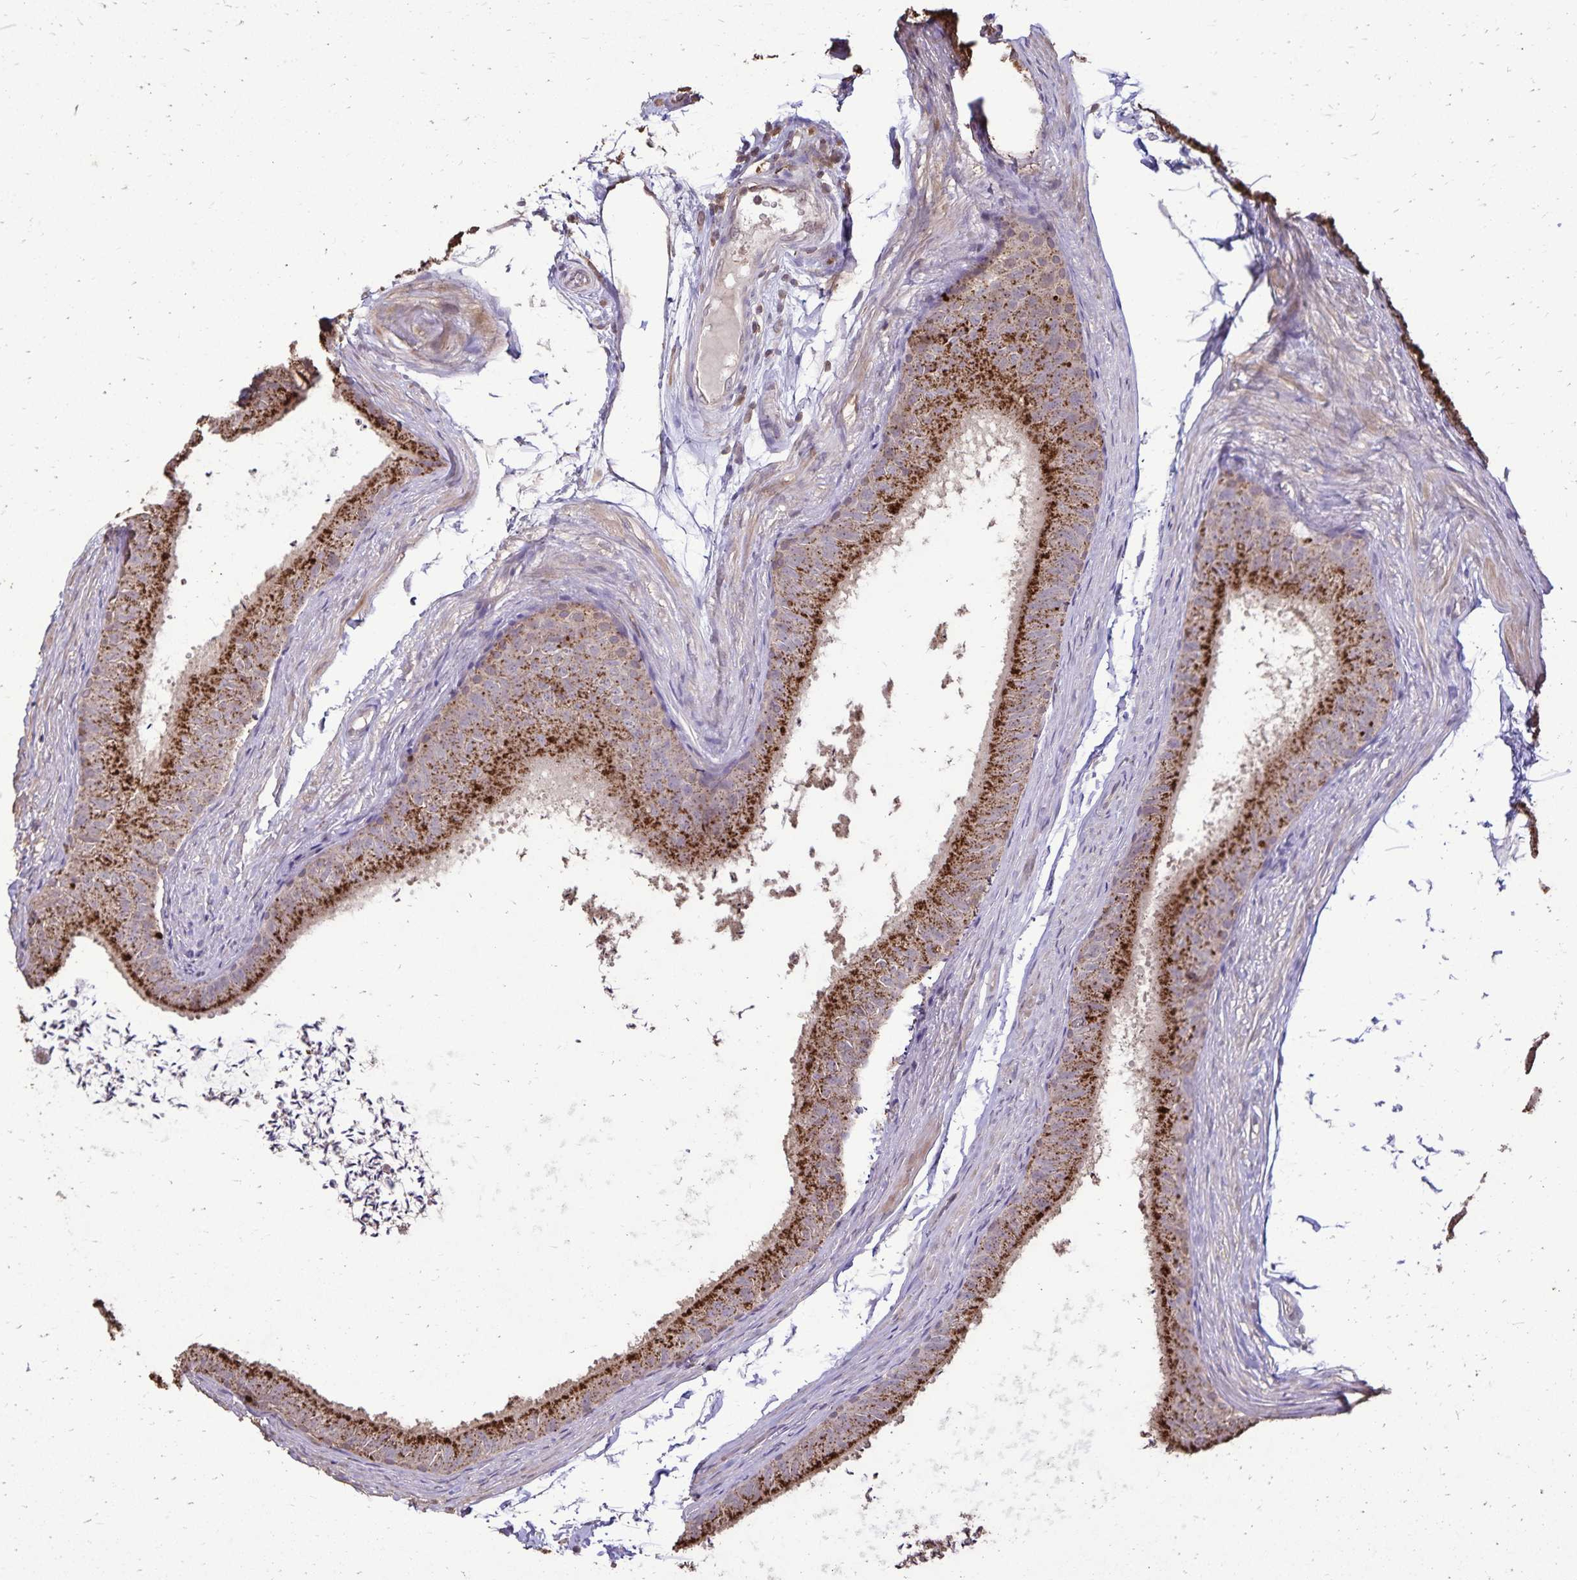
{"staining": {"intensity": "strong", "quantity": ">75%", "location": "cytoplasmic/membranous"}, "tissue": "epididymis", "cell_type": "Glandular cells", "image_type": "normal", "snomed": [{"axis": "morphology", "description": "Normal tissue, NOS"}, {"axis": "topography", "description": "Epididymis, spermatic cord, NOS"}, {"axis": "topography", "description": "Epididymis"}, {"axis": "topography", "description": "Peripheral nerve tissue"}], "caption": "Protein expression analysis of unremarkable epididymis demonstrates strong cytoplasmic/membranous staining in approximately >75% of glandular cells.", "gene": "CHMP1B", "patient": {"sex": "male", "age": 29}}